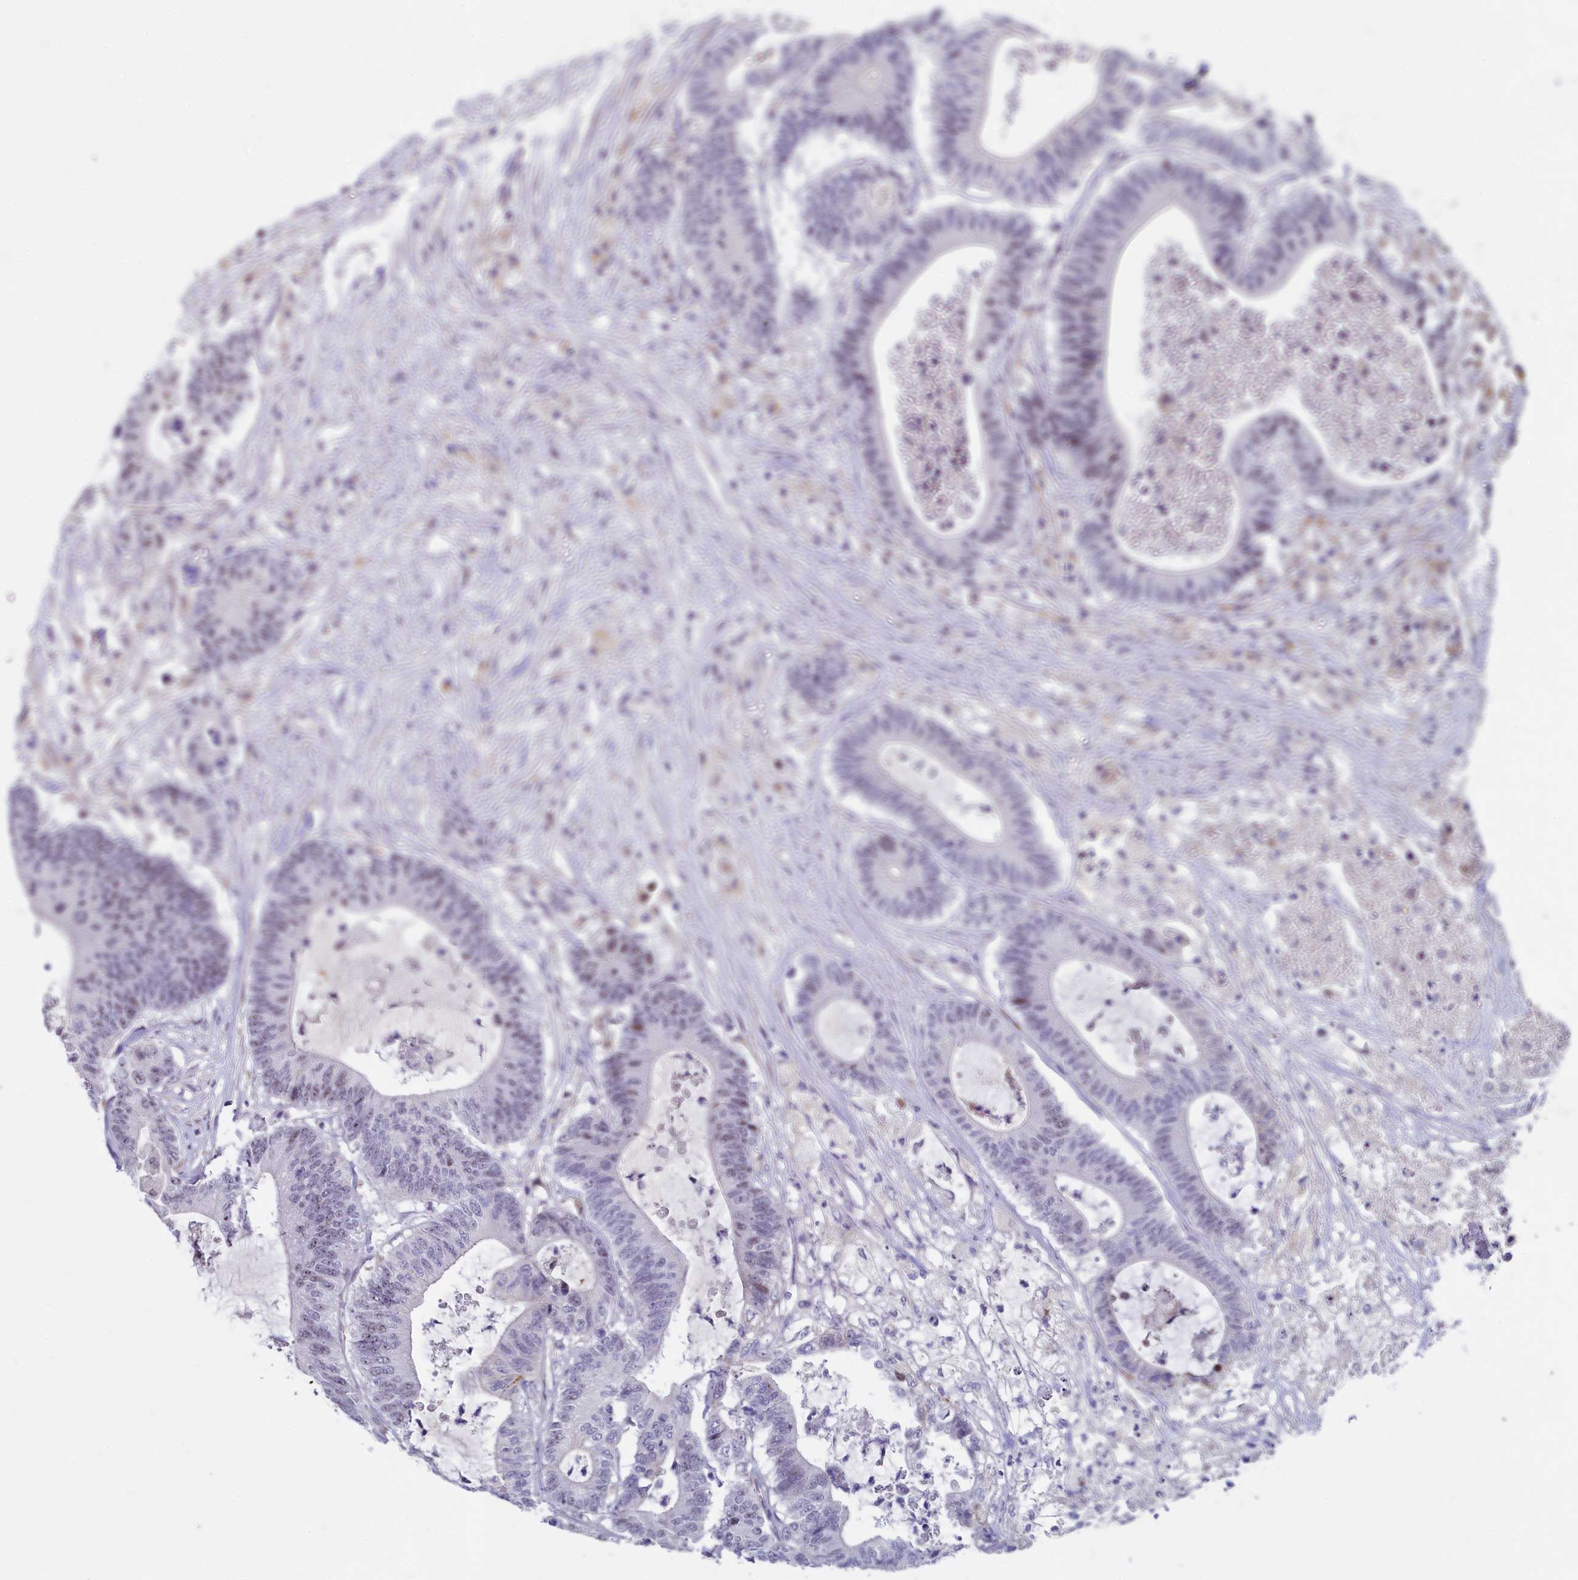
{"staining": {"intensity": "weak", "quantity": "25%-75%", "location": "nuclear"}, "tissue": "colorectal cancer", "cell_type": "Tumor cells", "image_type": "cancer", "snomed": [{"axis": "morphology", "description": "Adenocarcinoma, NOS"}, {"axis": "topography", "description": "Colon"}], "caption": "An image of colorectal cancer stained for a protein displays weak nuclear brown staining in tumor cells.", "gene": "ASXL3", "patient": {"sex": "female", "age": 84}}